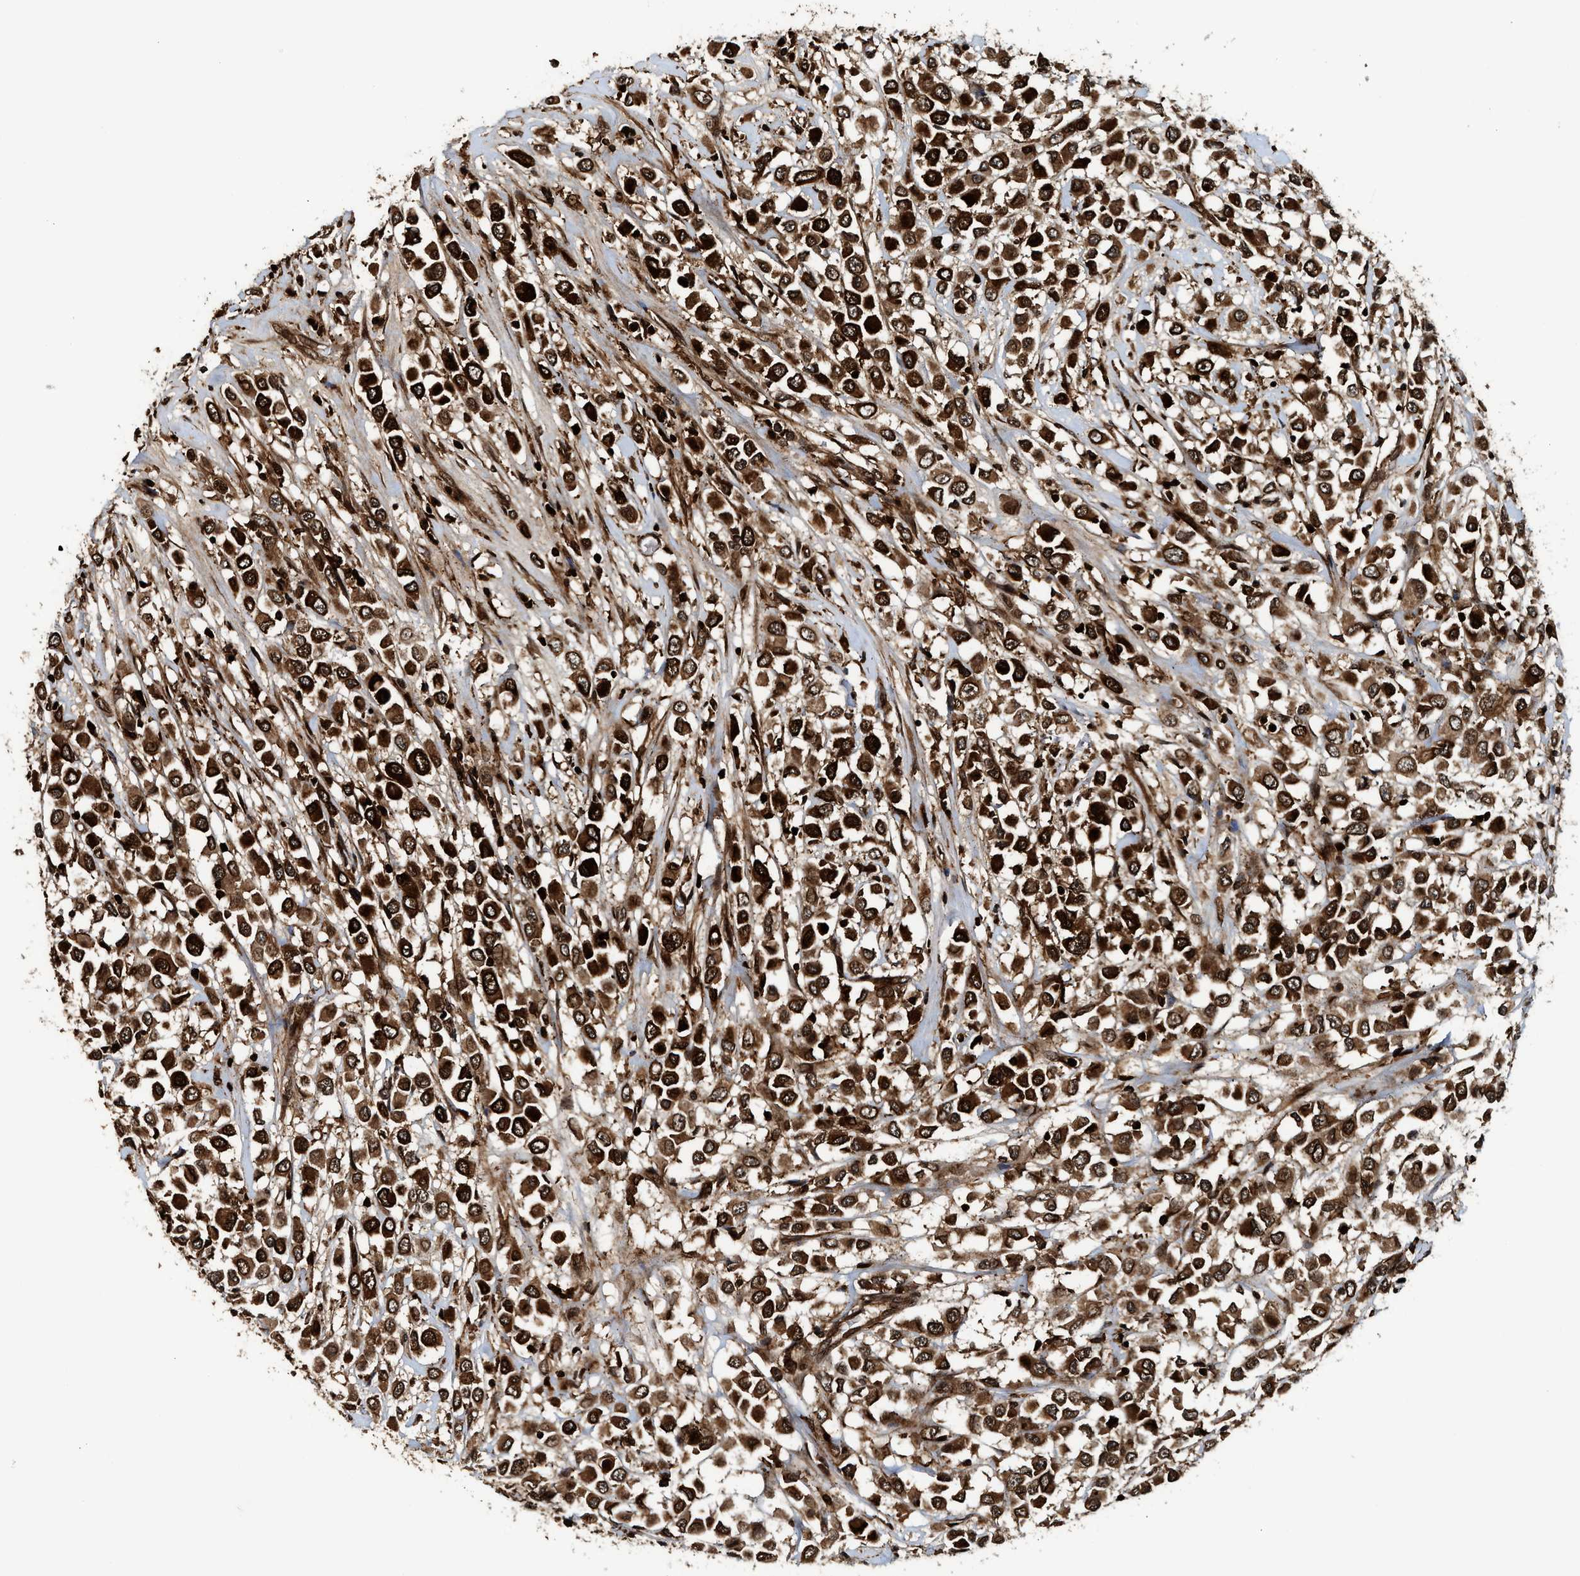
{"staining": {"intensity": "strong", "quantity": ">75%", "location": "cytoplasmic/membranous,nuclear"}, "tissue": "breast cancer", "cell_type": "Tumor cells", "image_type": "cancer", "snomed": [{"axis": "morphology", "description": "Duct carcinoma"}, {"axis": "topography", "description": "Breast"}], "caption": "This micrograph shows IHC staining of breast invasive ductal carcinoma, with high strong cytoplasmic/membranous and nuclear expression in approximately >75% of tumor cells.", "gene": "MDM2", "patient": {"sex": "female", "age": 61}}